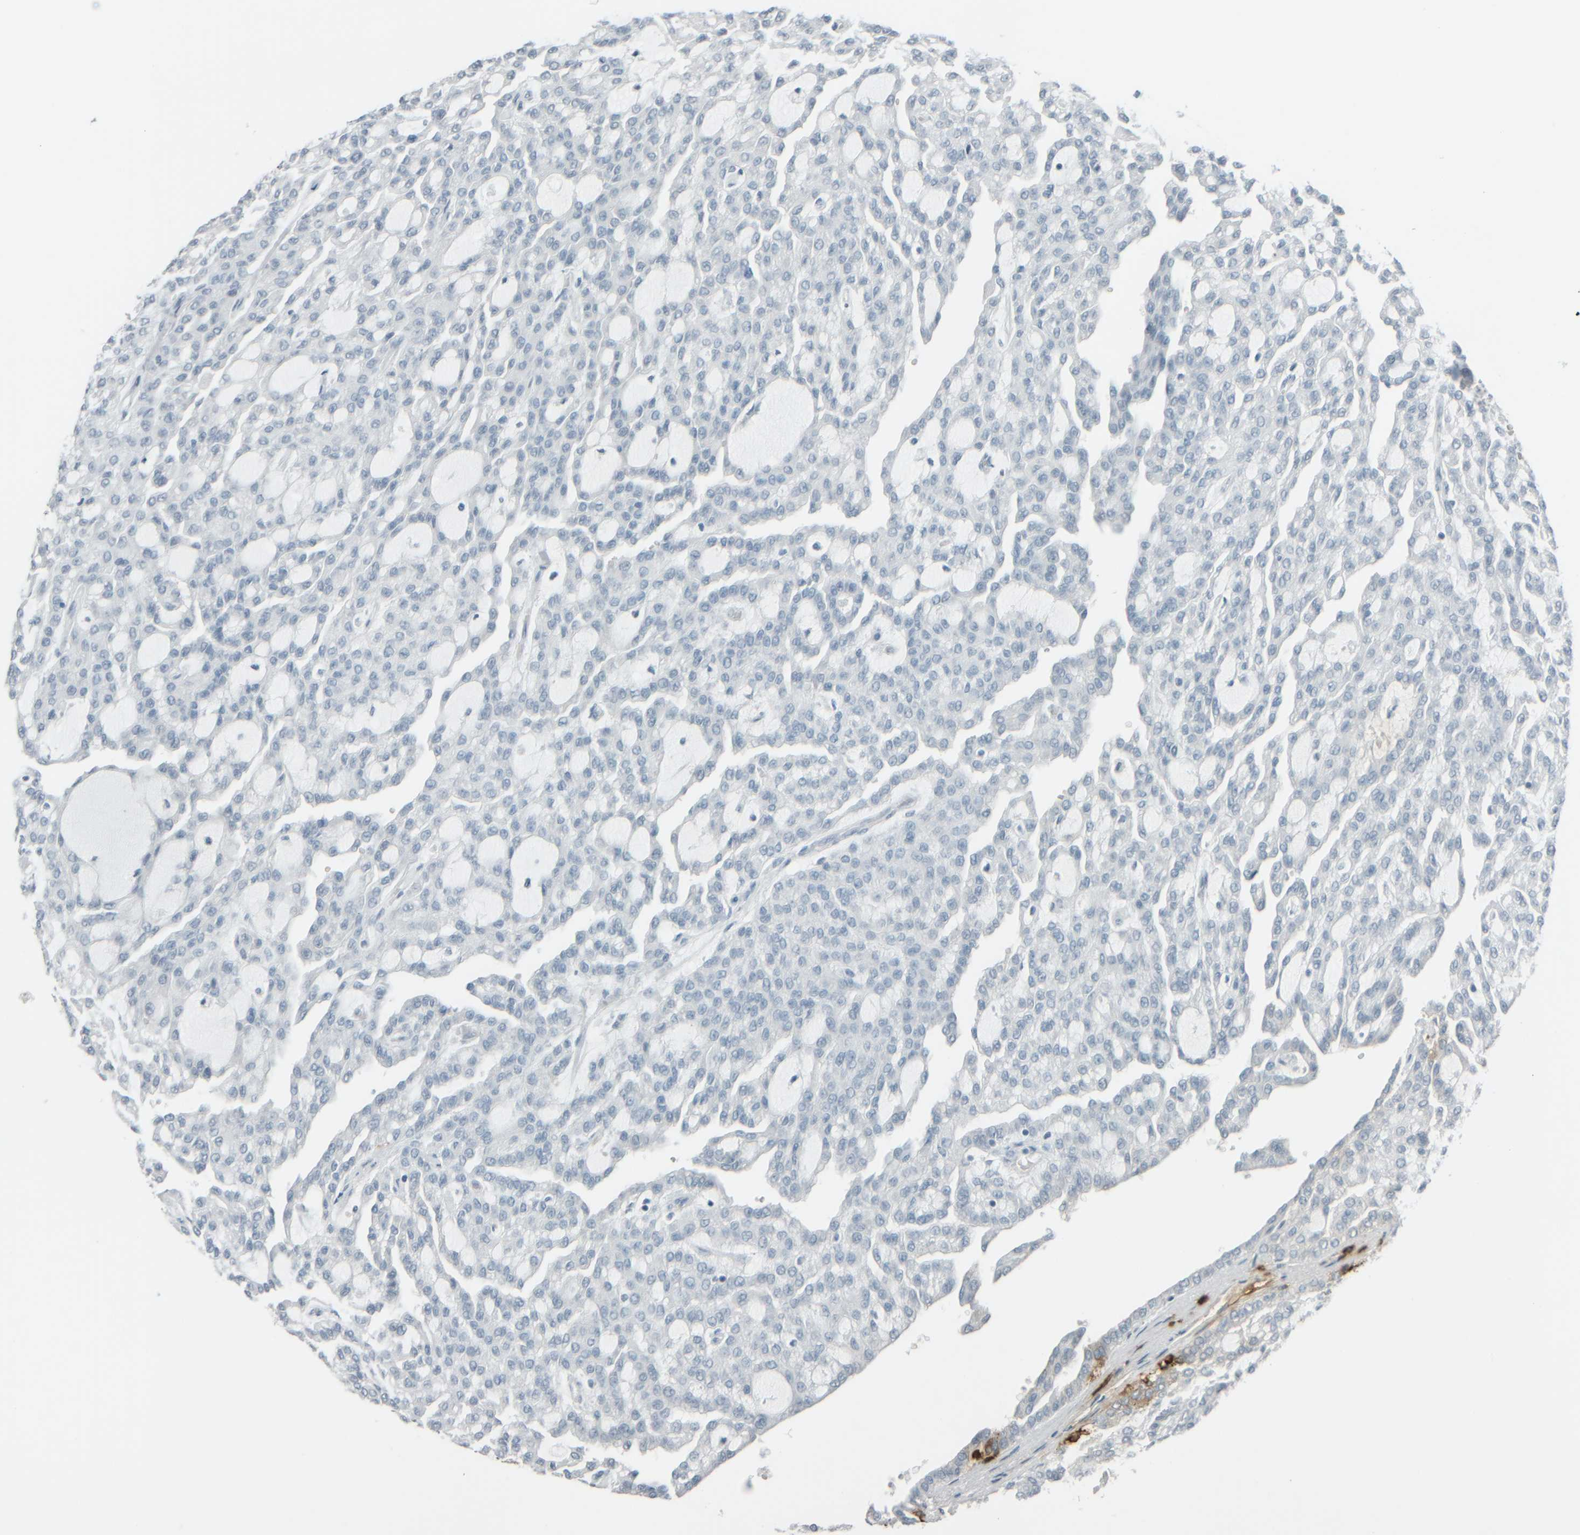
{"staining": {"intensity": "negative", "quantity": "none", "location": "none"}, "tissue": "renal cancer", "cell_type": "Tumor cells", "image_type": "cancer", "snomed": [{"axis": "morphology", "description": "Adenocarcinoma, NOS"}, {"axis": "topography", "description": "Kidney"}], "caption": "Immunohistochemistry of human renal cancer shows no positivity in tumor cells.", "gene": "TPSAB1", "patient": {"sex": "male", "age": 63}}